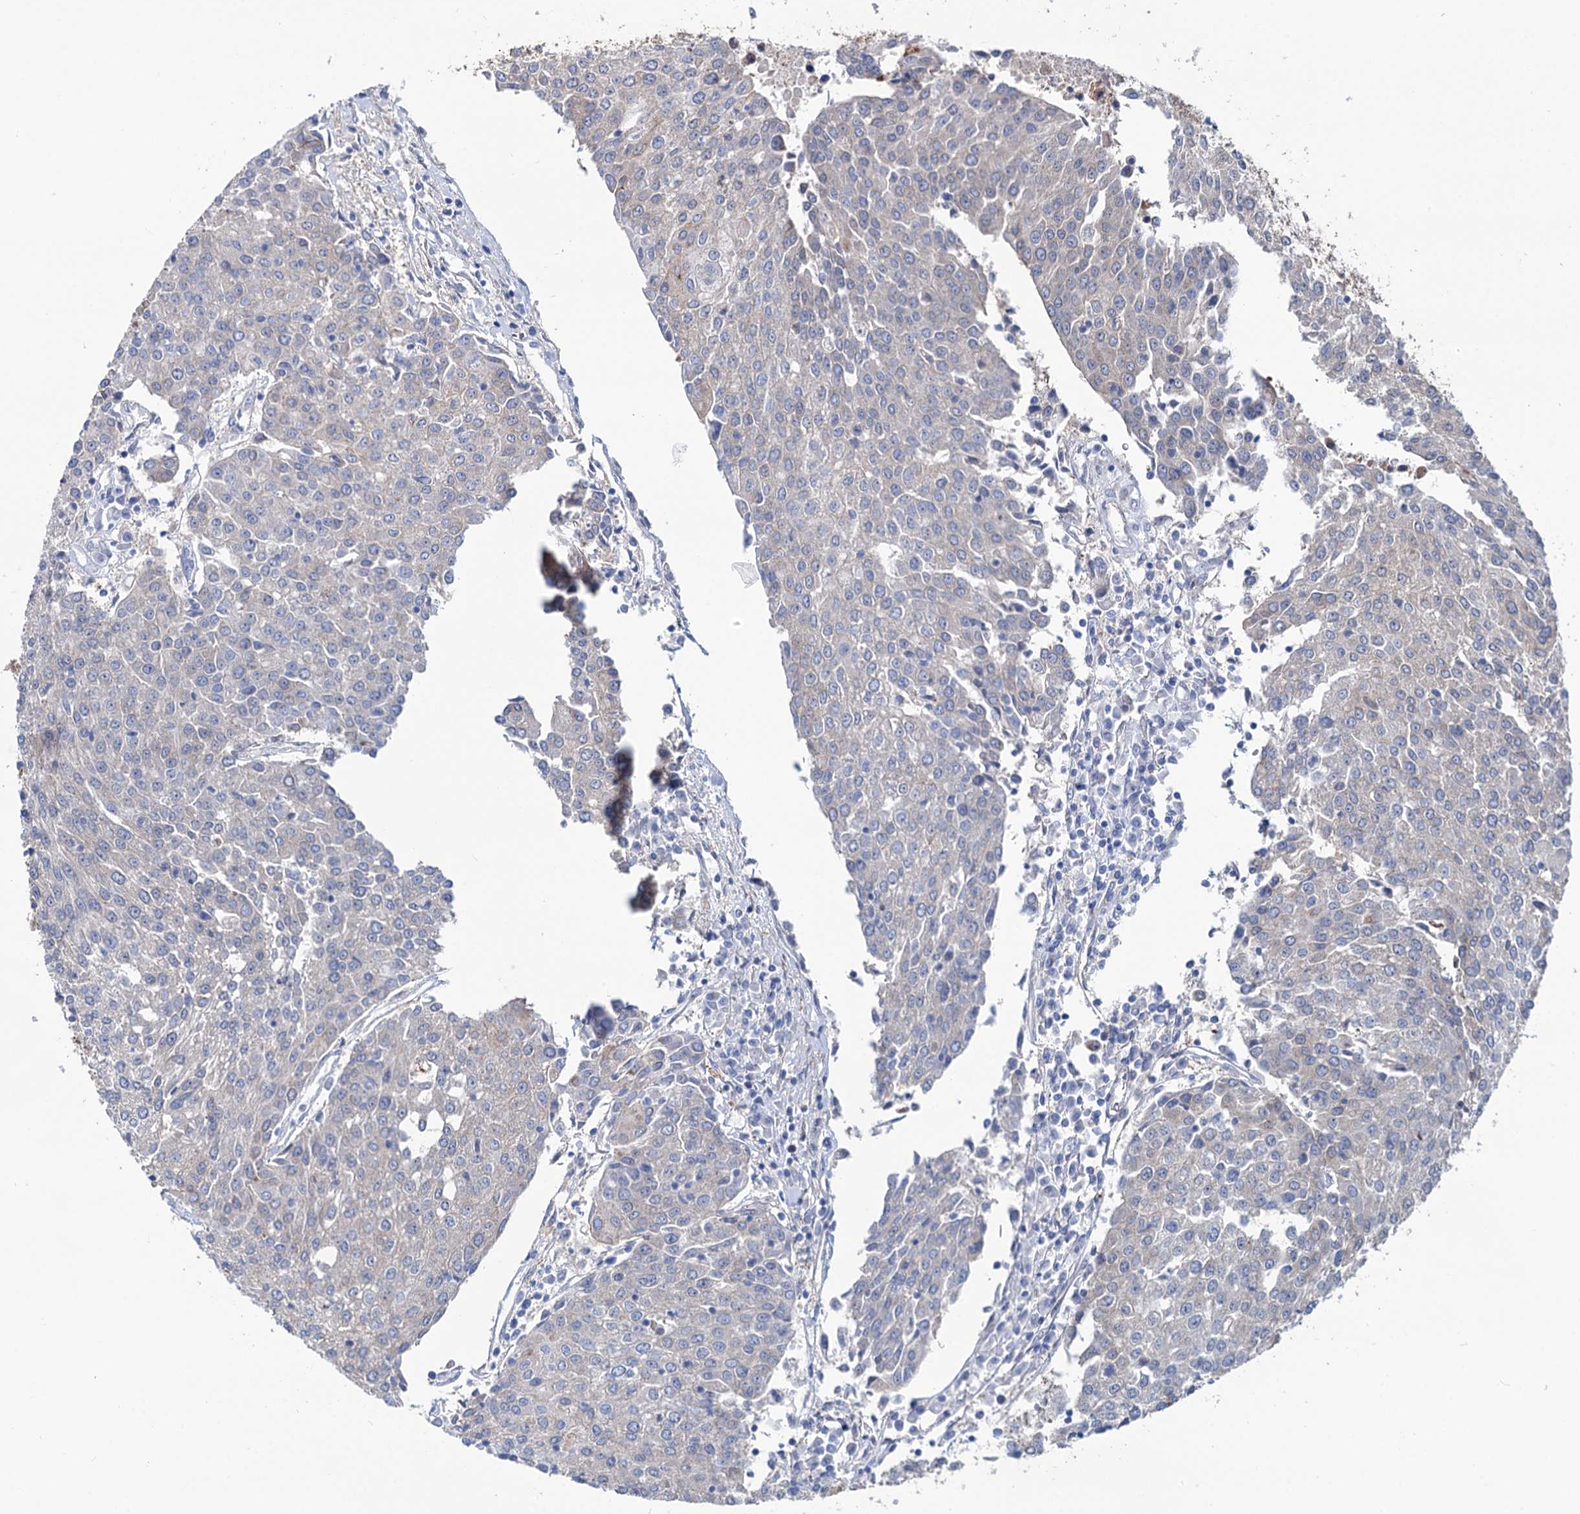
{"staining": {"intensity": "negative", "quantity": "none", "location": "none"}, "tissue": "urothelial cancer", "cell_type": "Tumor cells", "image_type": "cancer", "snomed": [{"axis": "morphology", "description": "Urothelial carcinoma, High grade"}, {"axis": "topography", "description": "Urinary bladder"}], "caption": "Protein analysis of urothelial cancer reveals no significant positivity in tumor cells.", "gene": "PTDSS2", "patient": {"sex": "female", "age": 85}}